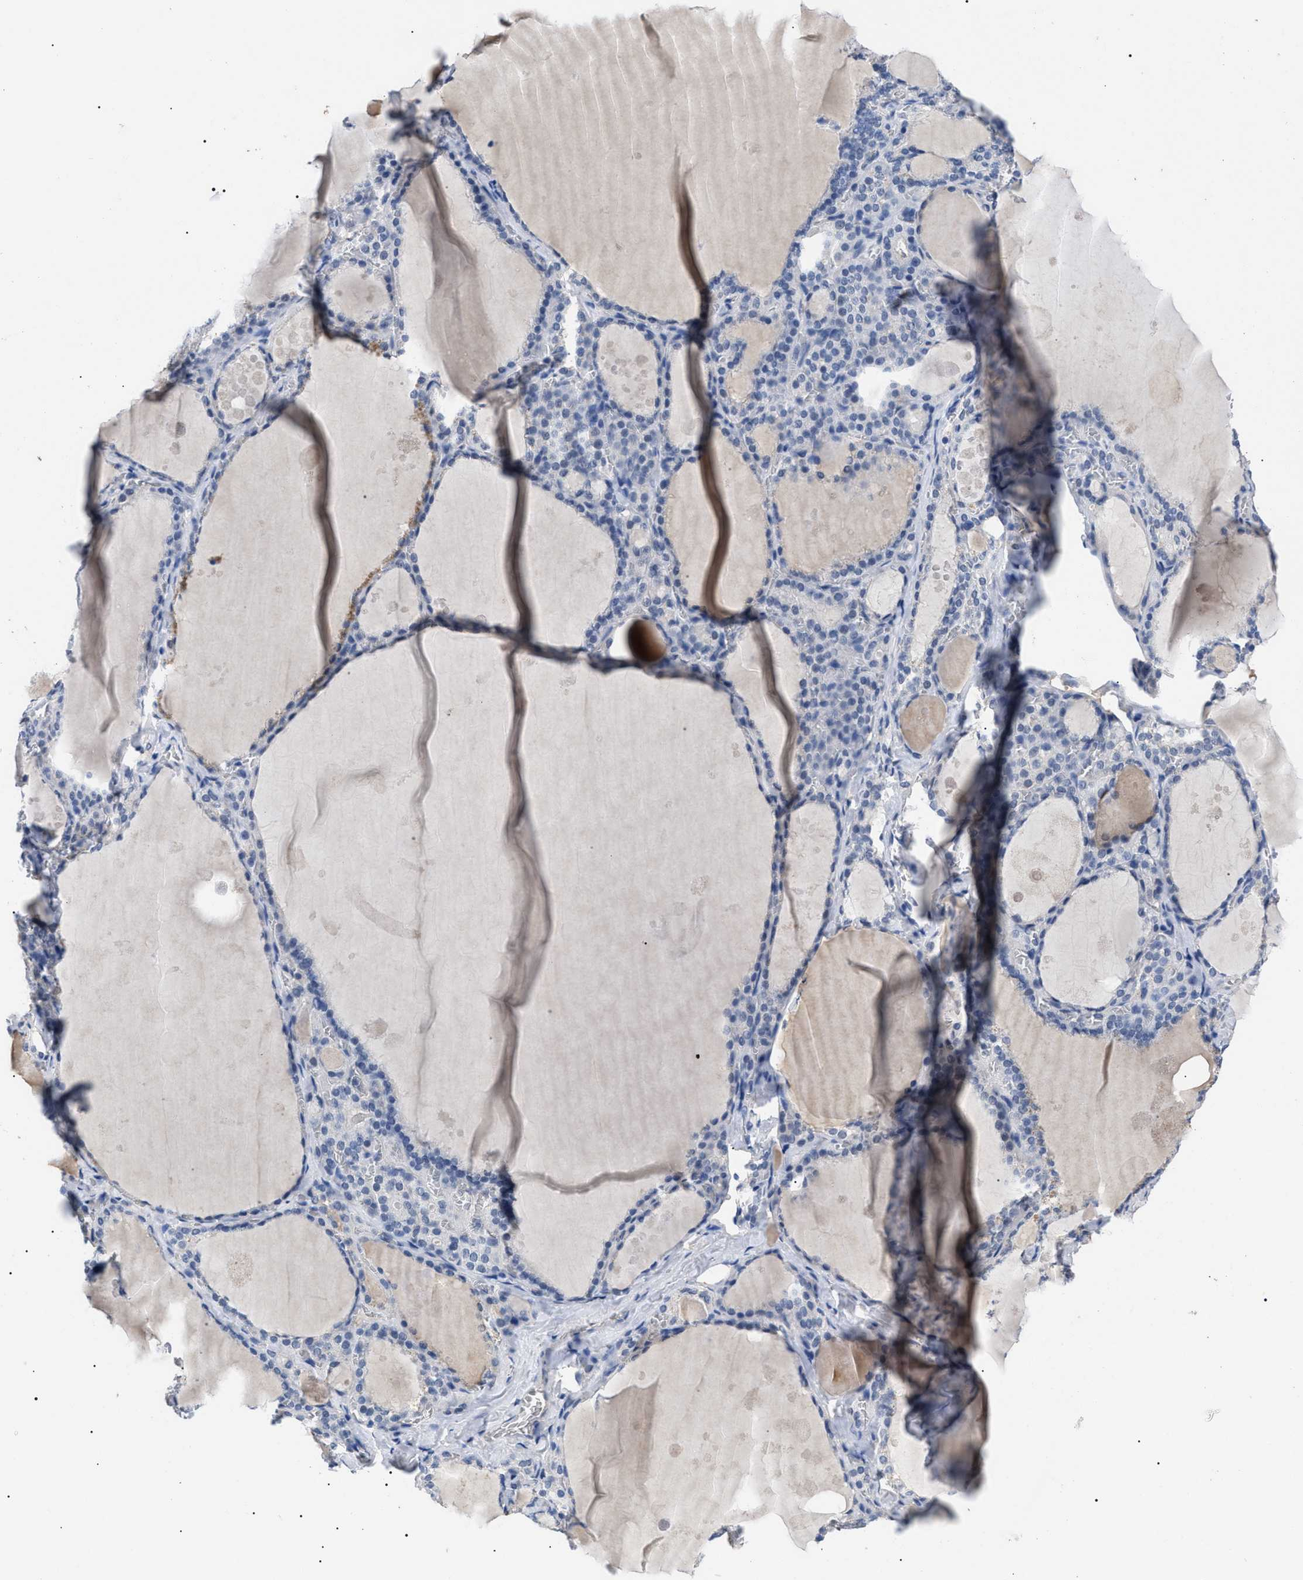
{"staining": {"intensity": "negative", "quantity": "none", "location": "none"}, "tissue": "thyroid gland", "cell_type": "Glandular cells", "image_type": "normal", "snomed": [{"axis": "morphology", "description": "Normal tissue, NOS"}, {"axis": "topography", "description": "Thyroid gland"}], "caption": "High power microscopy histopathology image of an immunohistochemistry image of unremarkable thyroid gland, revealing no significant staining in glandular cells.", "gene": "PRRT2", "patient": {"sex": "male", "age": 56}}